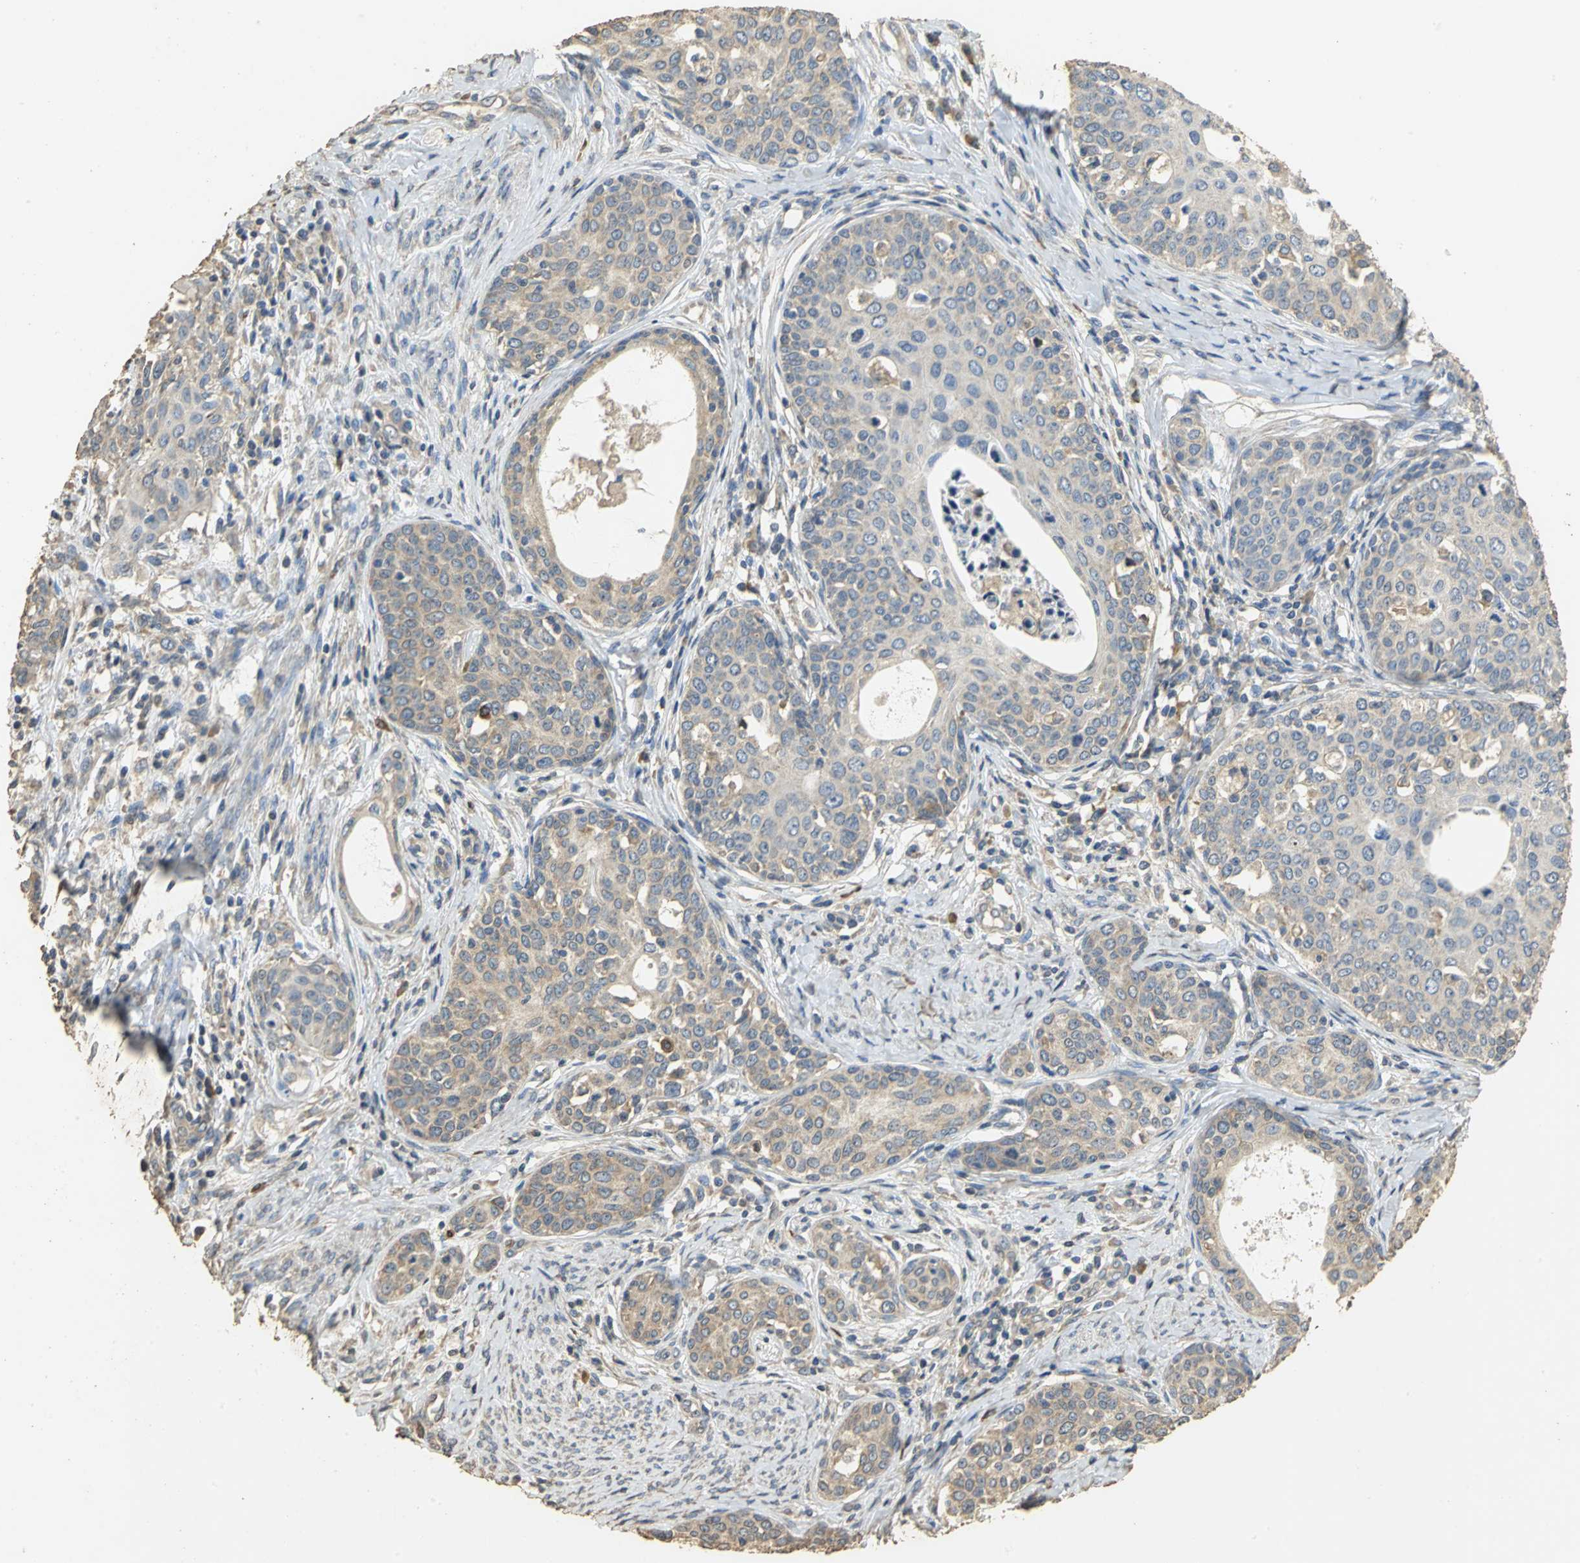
{"staining": {"intensity": "weak", "quantity": ">75%", "location": "cytoplasmic/membranous"}, "tissue": "cervical cancer", "cell_type": "Tumor cells", "image_type": "cancer", "snomed": [{"axis": "morphology", "description": "Squamous cell carcinoma, NOS"}, {"axis": "morphology", "description": "Adenocarcinoma, NOS"}, {"axis": "topography", "description": "Cervix"}], "caption": "There is low levels of weak cytoplasmic/membranous expression in tumor cells of squamous cell carcinoma (cervical), as demonstrated by immunohistochemical staining (brown color).", "gene": "ACSL4", "patient": {"sex": "female", "age": 52}}